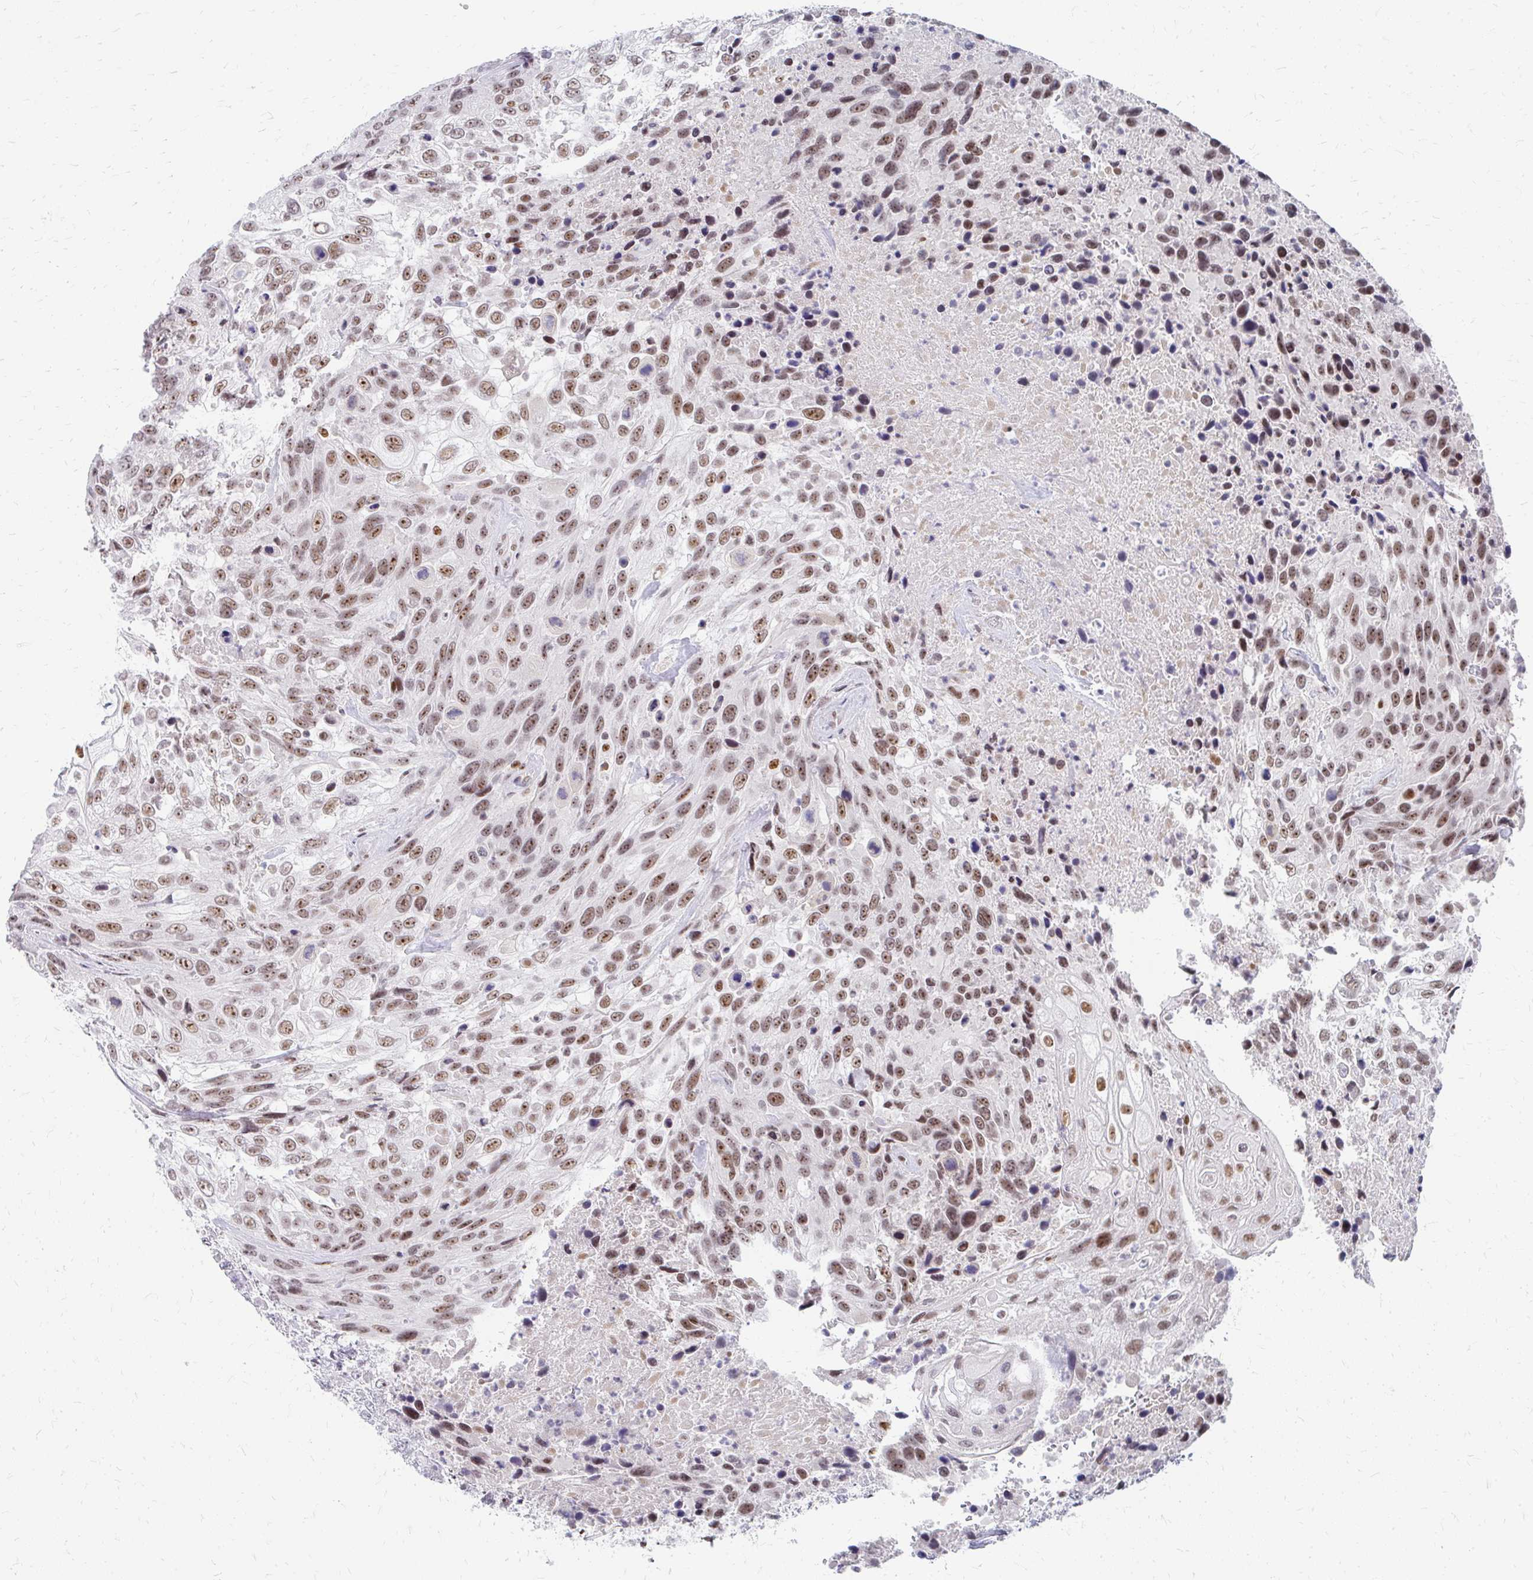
{"staining": {"intensity": "moderate", "quantity": ">75%", "location": "nuclear"}, "tissue": "urothelial cancer", "cell_type": "Tumor cells", "image_type": "cancer", "snomed": [{"axis": "morphology", "description": "Urothelial carcinoma, High grade"}, {"axis": "topography", "description": "Urinary bladder"}], "caption": "This is an image of immunohistochemistry staining of urothelial carcinoma (high-grade), which shows moderate expression in the nuclear of tumor cells.", "gene": "GTF2H1", "patient": {"sex": "female", "age": 70}}